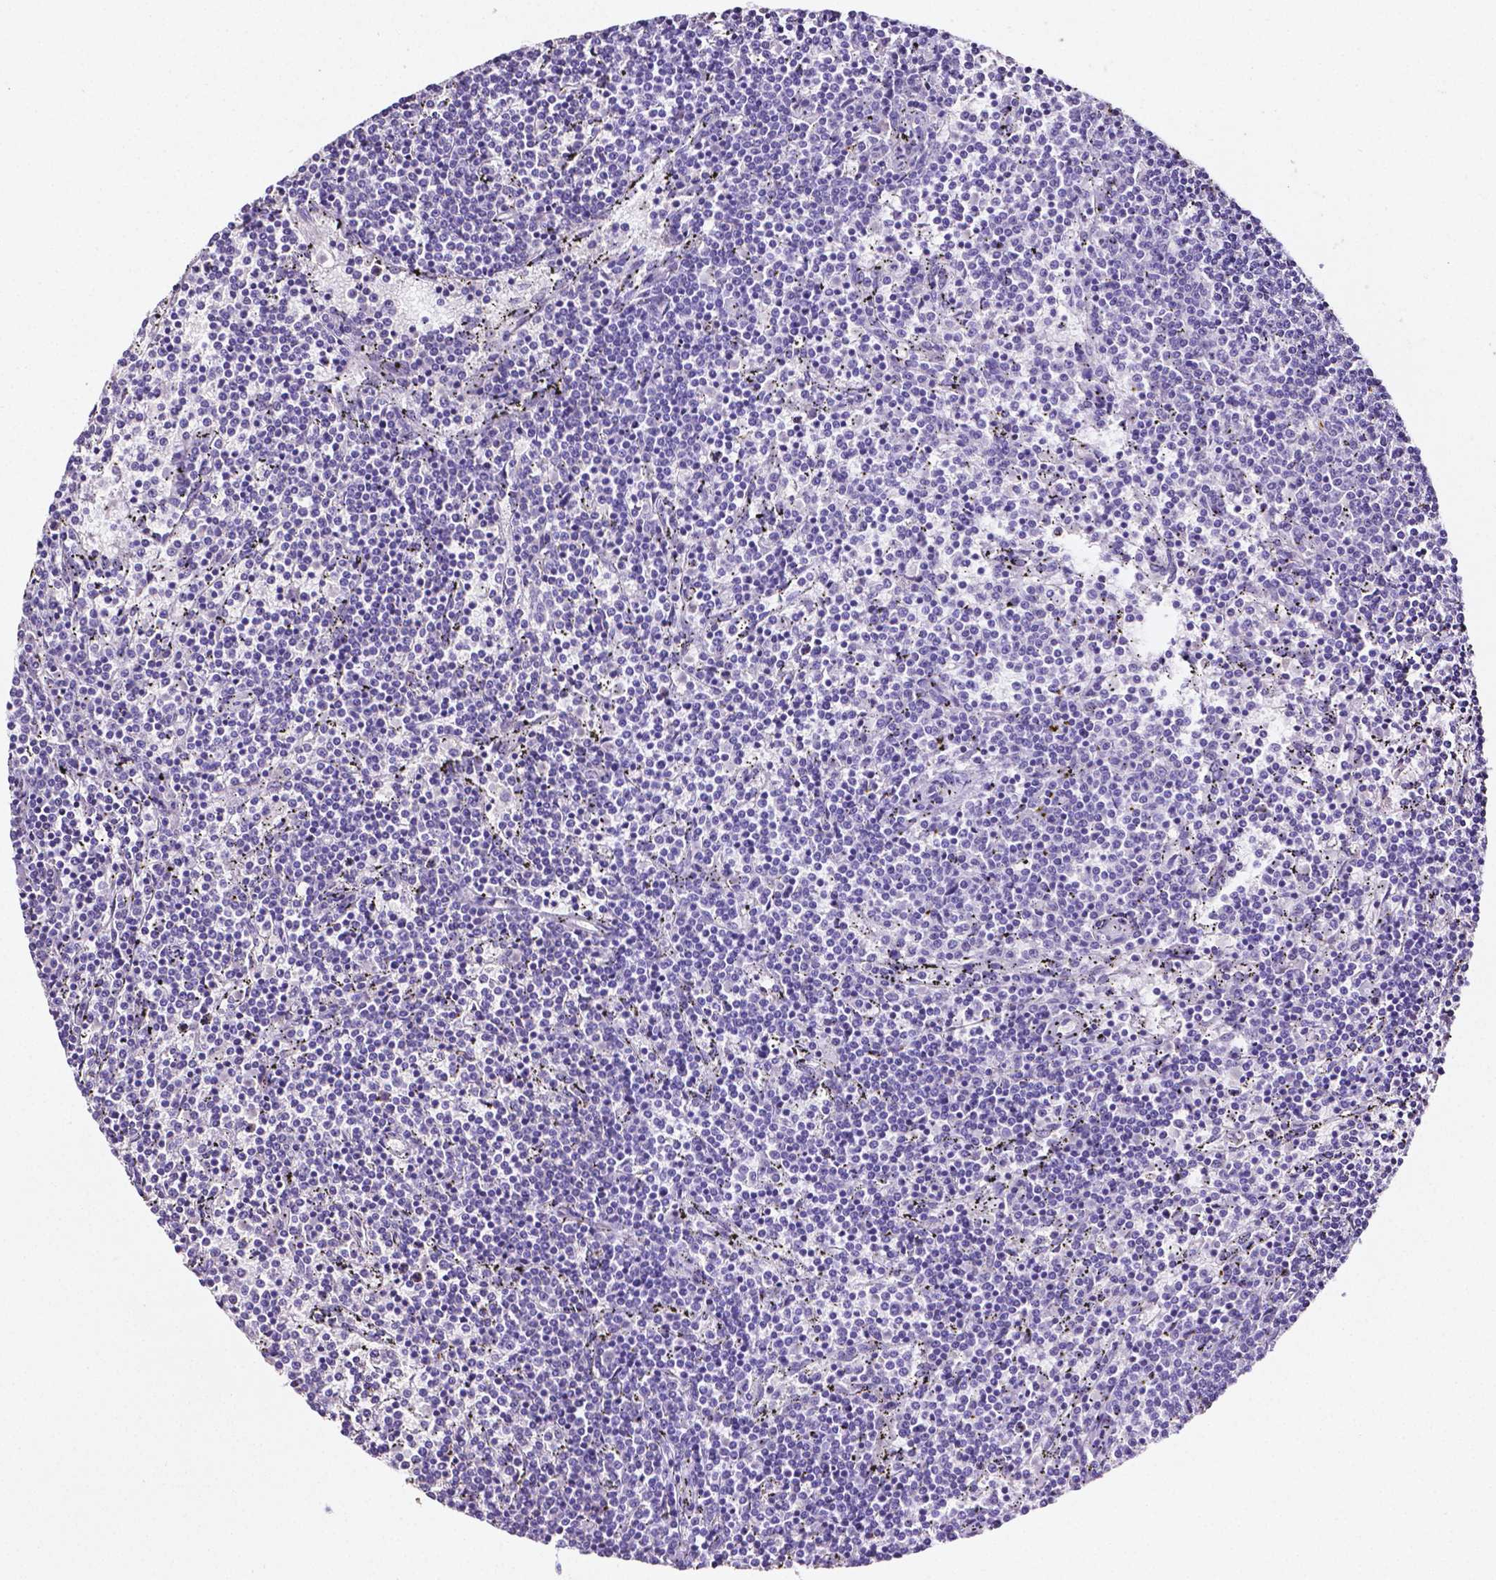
{"staining": {"intensity": "negative", "quantity": "none", "location": "none"}, "tissue": "lymphoma", "cell_type": "Tumor cells", "image_type": "cancer", "snomed": [{"axis": "morphology", "description": "Malignant lymphoma, non-Hodgkin's type, Low grade"}, {"axis": "topography", "description": "Spleen"}], "caption": "This histopathology image is of low-grade malignant lymphoma, non-Hodgkin's type stained with immunohistochemistry to label a protein in brown with the nuclei are counter-stained blue. There is no expression in tumor cells. (DAB immunohistochemistry, high magnification).", "gene": "SLC22A2", "patient": {"sex": "female", "age": 50}}